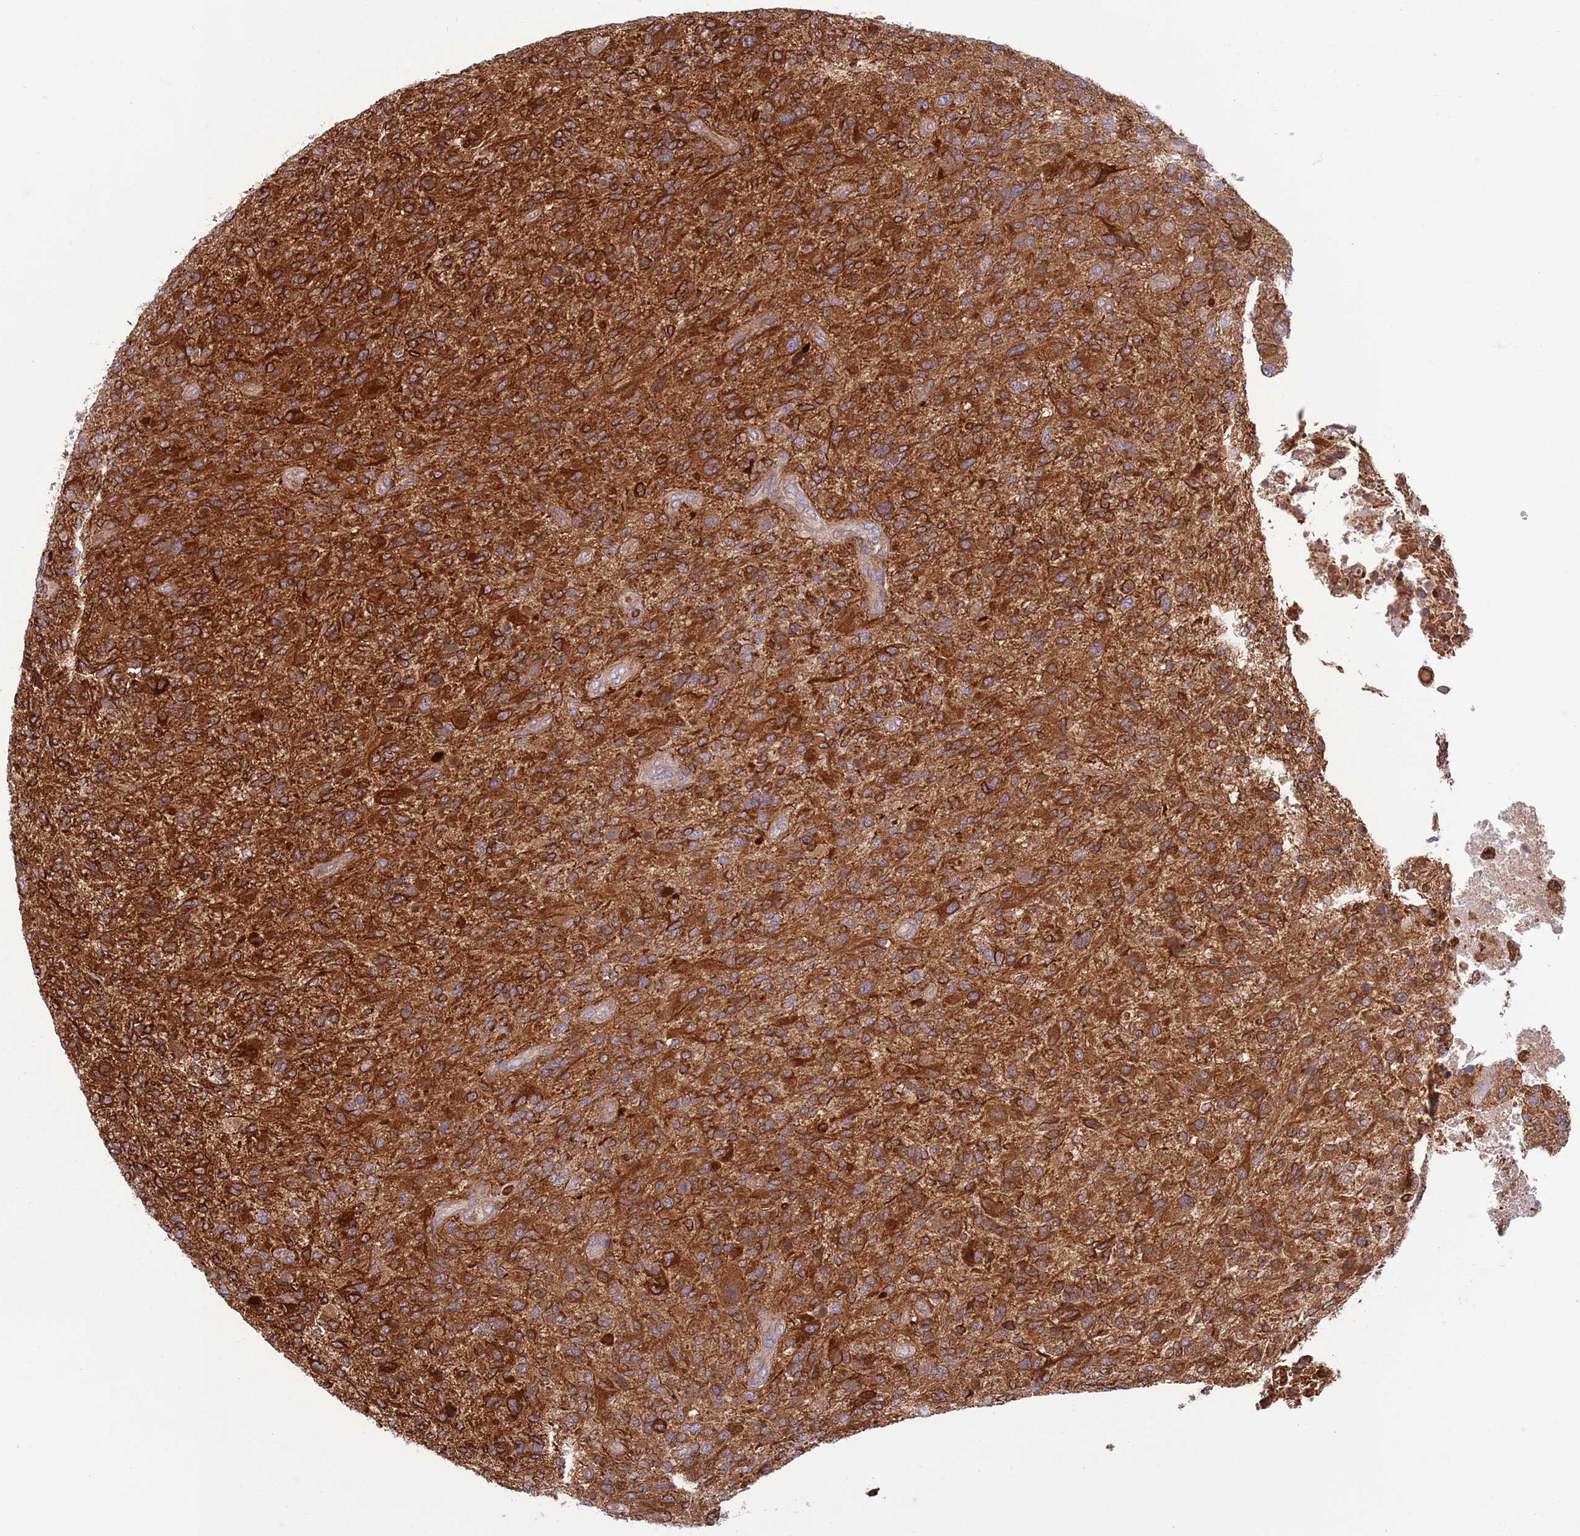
{"staining": {"intensity": "strong", "quantity": "25%-75%", "location": "cytoplasmic/membranous"}, "tissue": "glioma", "cell_type": "Tumor cells", "image_type": "cancer", "snomed": [{"axis": "morphology", "description": "Glioma, malignant, High grade"}, {"axis": "topography", "description": "Brain"}], "caption": "Human malignant high-grade glioma stained with a protein marker demonstrates strong staining in tumor cells.", "gene": "ZMYM5", "patient": {"sex": "male", "age": 47}}